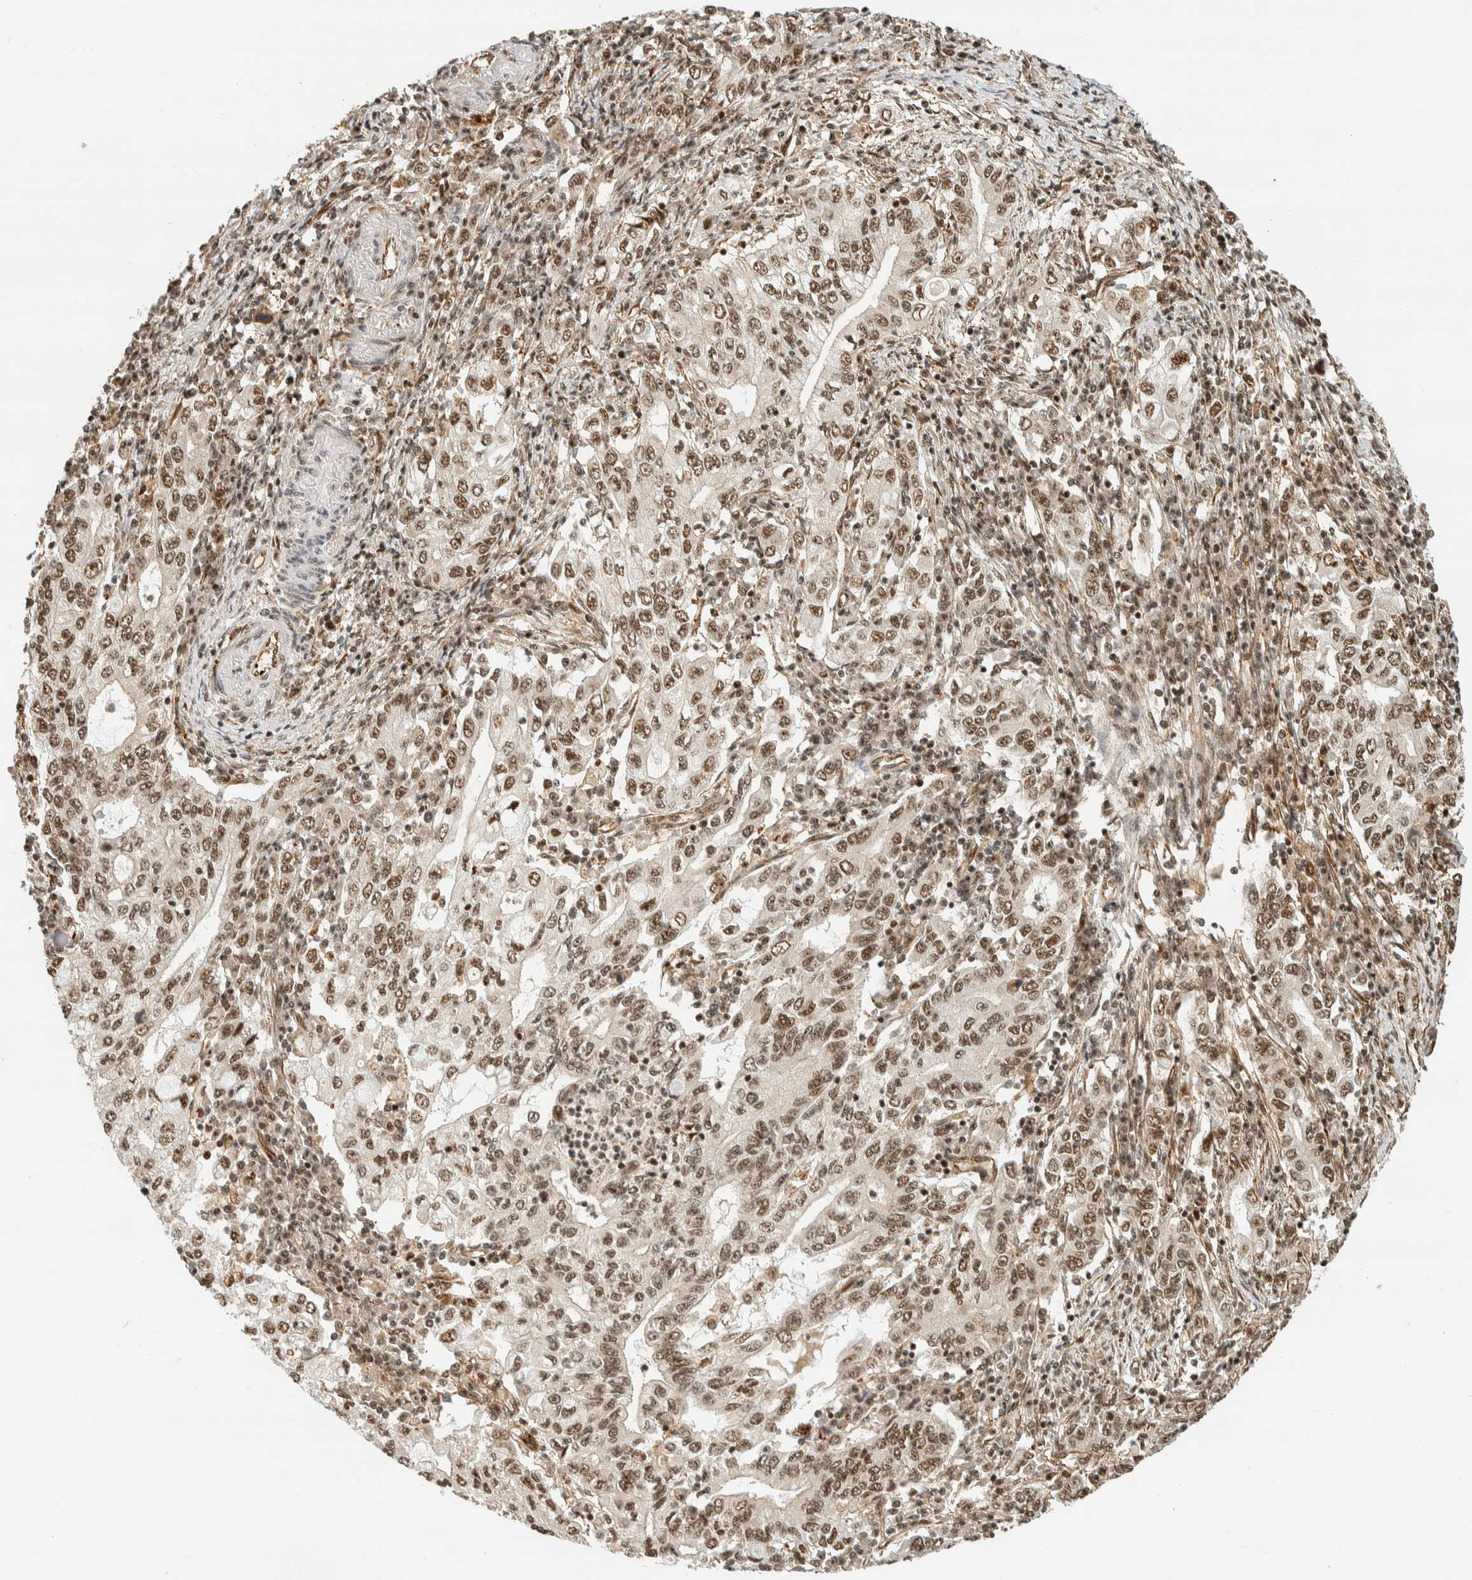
{"staining": {"intensity": "moderate", "quantity": ">75%", "location": "nuclear"}, "tissue": "stomach cancer", "cell_type": "Tumor cells", "image_type": "cancer", "snomed": [{"axis": "morphology", "description": "Adenocarcinoma, NOS"}, {"axis": "topography", "description": "Stomach, lower"}], "caption": "The photomicrograph shows a brown stain indicating the presence of a protein in the nuclear of tumor cells in stomach adenocarcinoma. (DAB = brown stain, brightfield microscopy at high magnification).", "gene": "SIK1", "patient": {"sex": "female", "age": 72}}